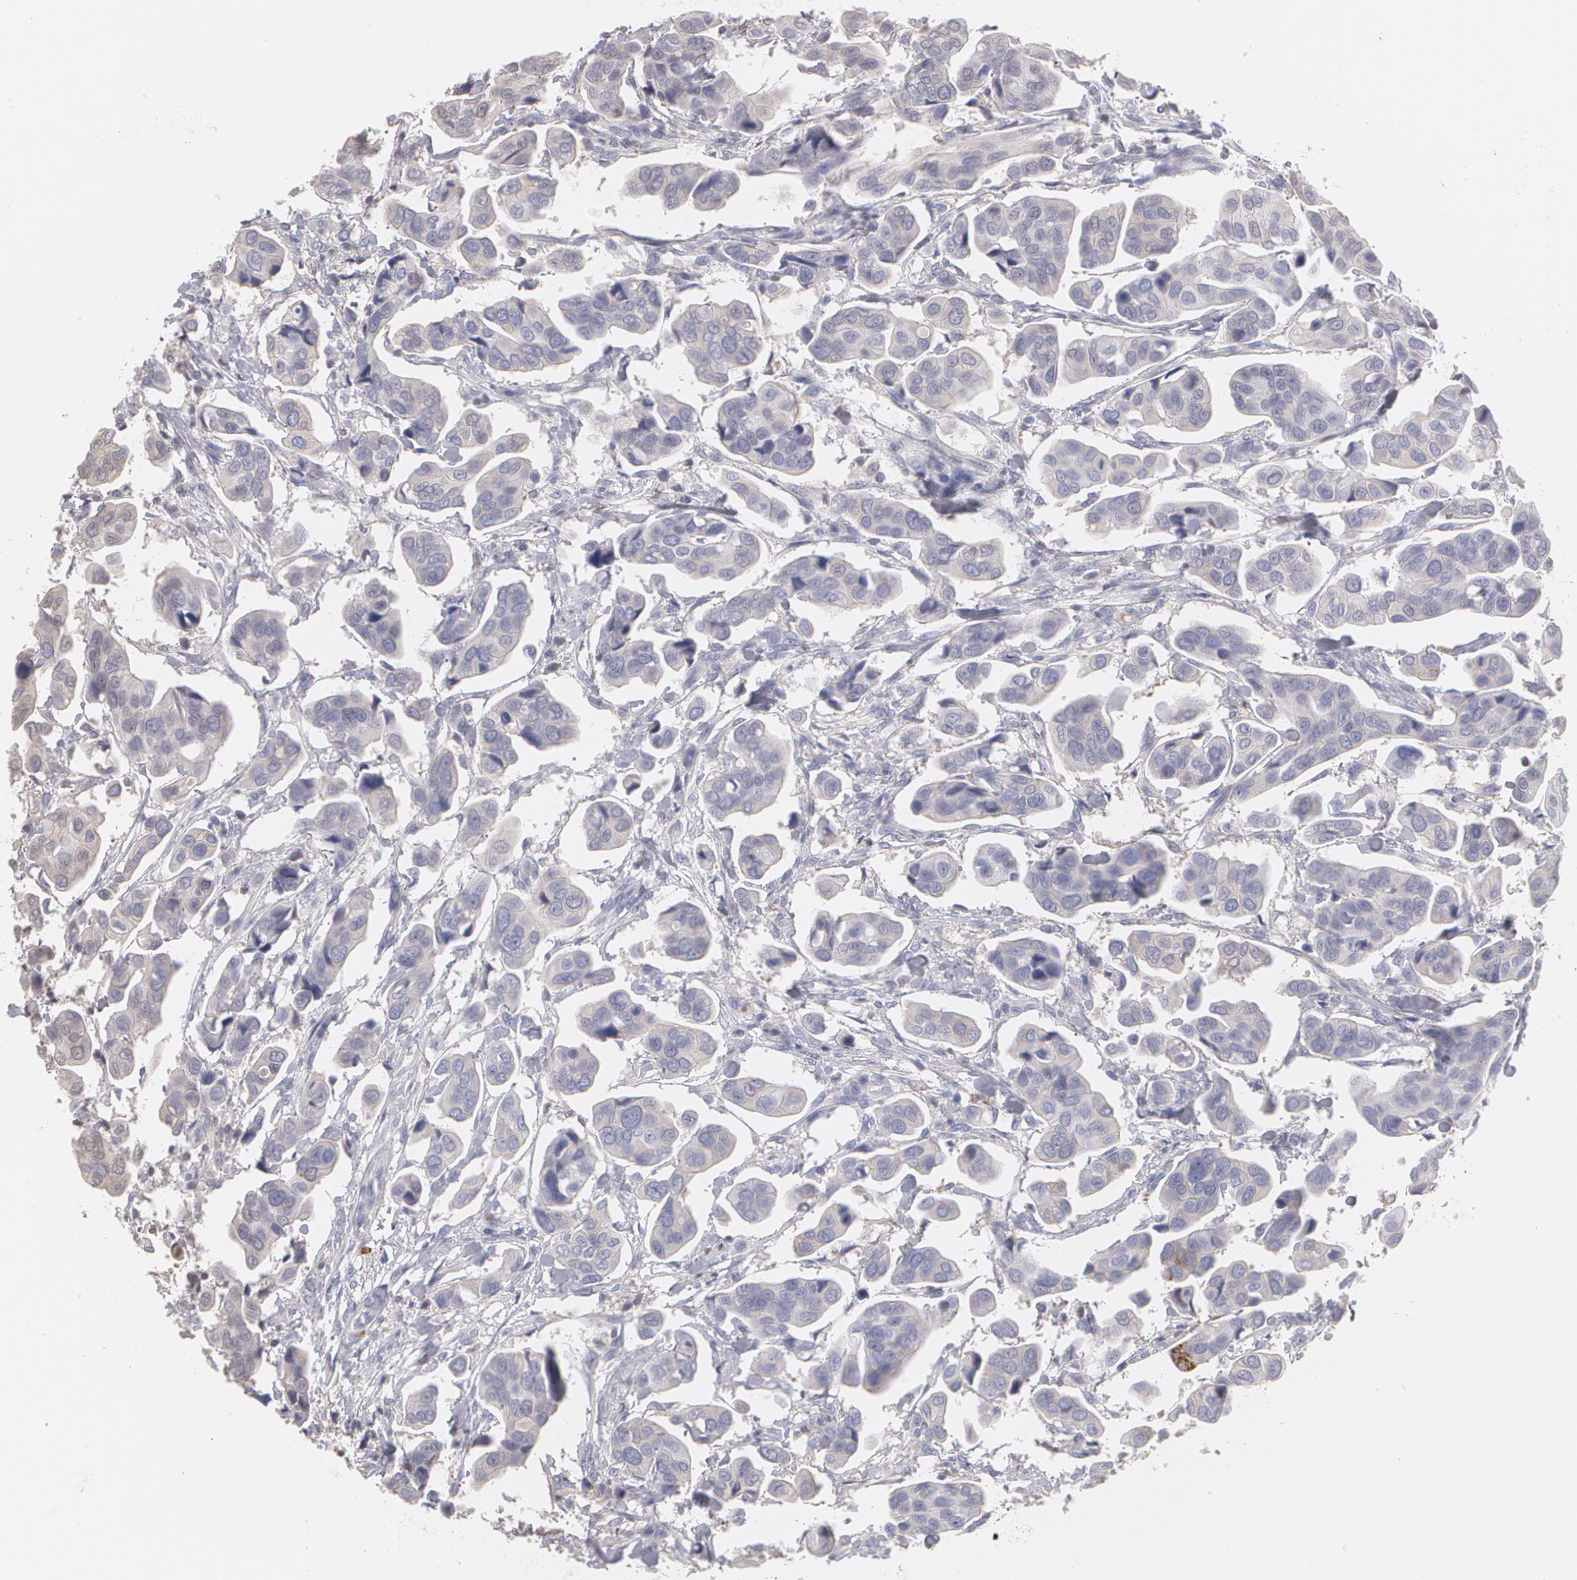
{"staining": {"intensity": "weak", "quantity": "25%-75%", "location": "cytoplasmic/membranous"}, "tissue": "urothelial cancer", "cell_type": "Tumor cells", "image_type": "cancer", "snomed": [{"axis": "morphology", "description": "Adenocarcinoma, NOS"}, {"axis": "topography", "description": "Urinary bladder"}], "caption": "Adenocarcinoma stained for a protein reveals weak cytoplasmic/membranous positivity in tumor cells.", "gene": "SERPINA1", "patient": {"sex": "male", "age": 61}}